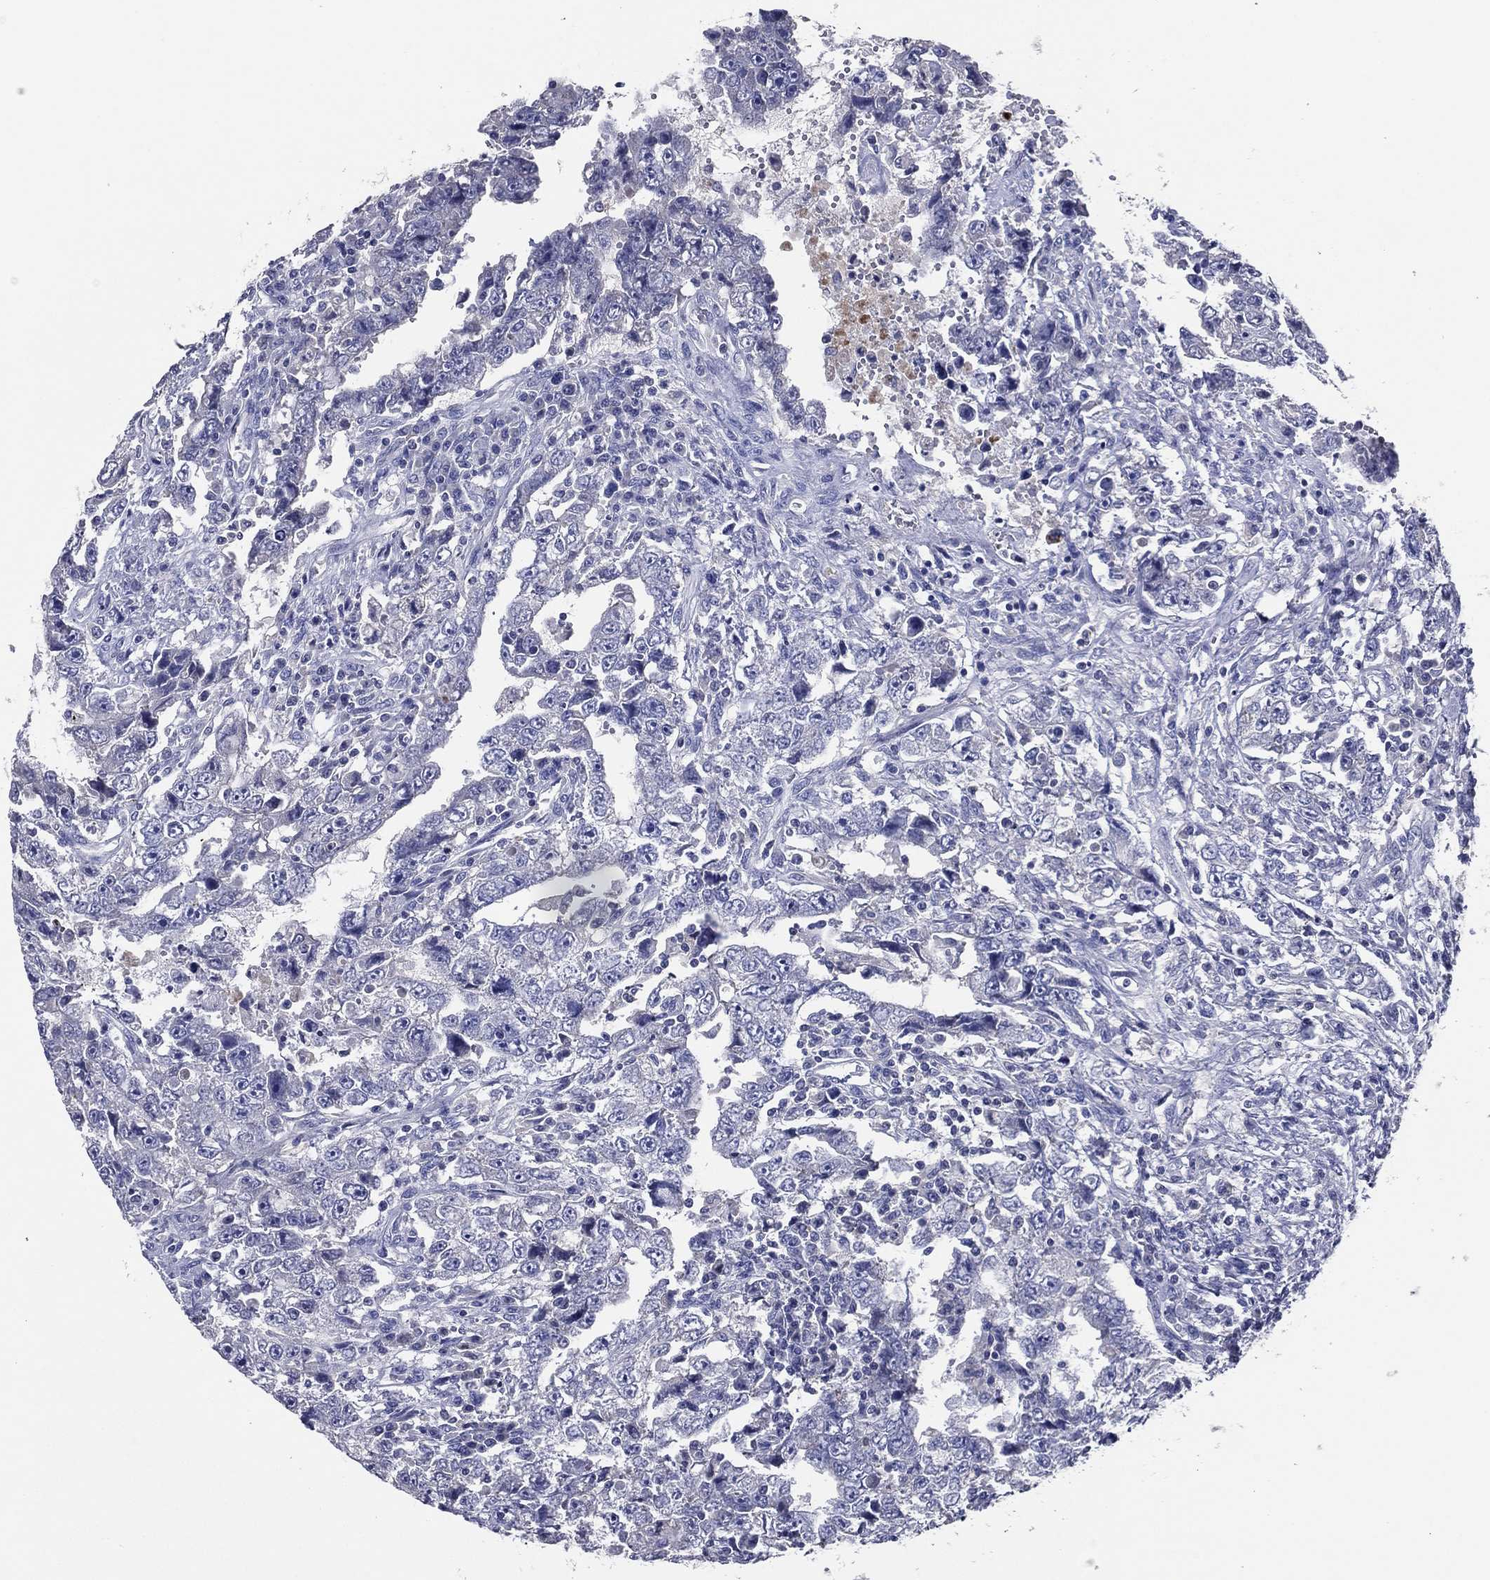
{"staining": {"intensity": "negative", "quantity": "none", "location": "none"}, "tissue": "testis cancer", "cell_type": "Tumor cells", "image_type": "cancer", "snomed": [{"axis": "morphology", "description": "Carcinoma, Embryonal, NOS"}, {"axis": "topography", "description": "Testis"}], "caption": "The micrograph reveals no significant positivity in tumor cells of testis cancer (embryonal carcinoma).", "gene": "TFAP2A", "patient": {"sex": "male", "age": 26}}